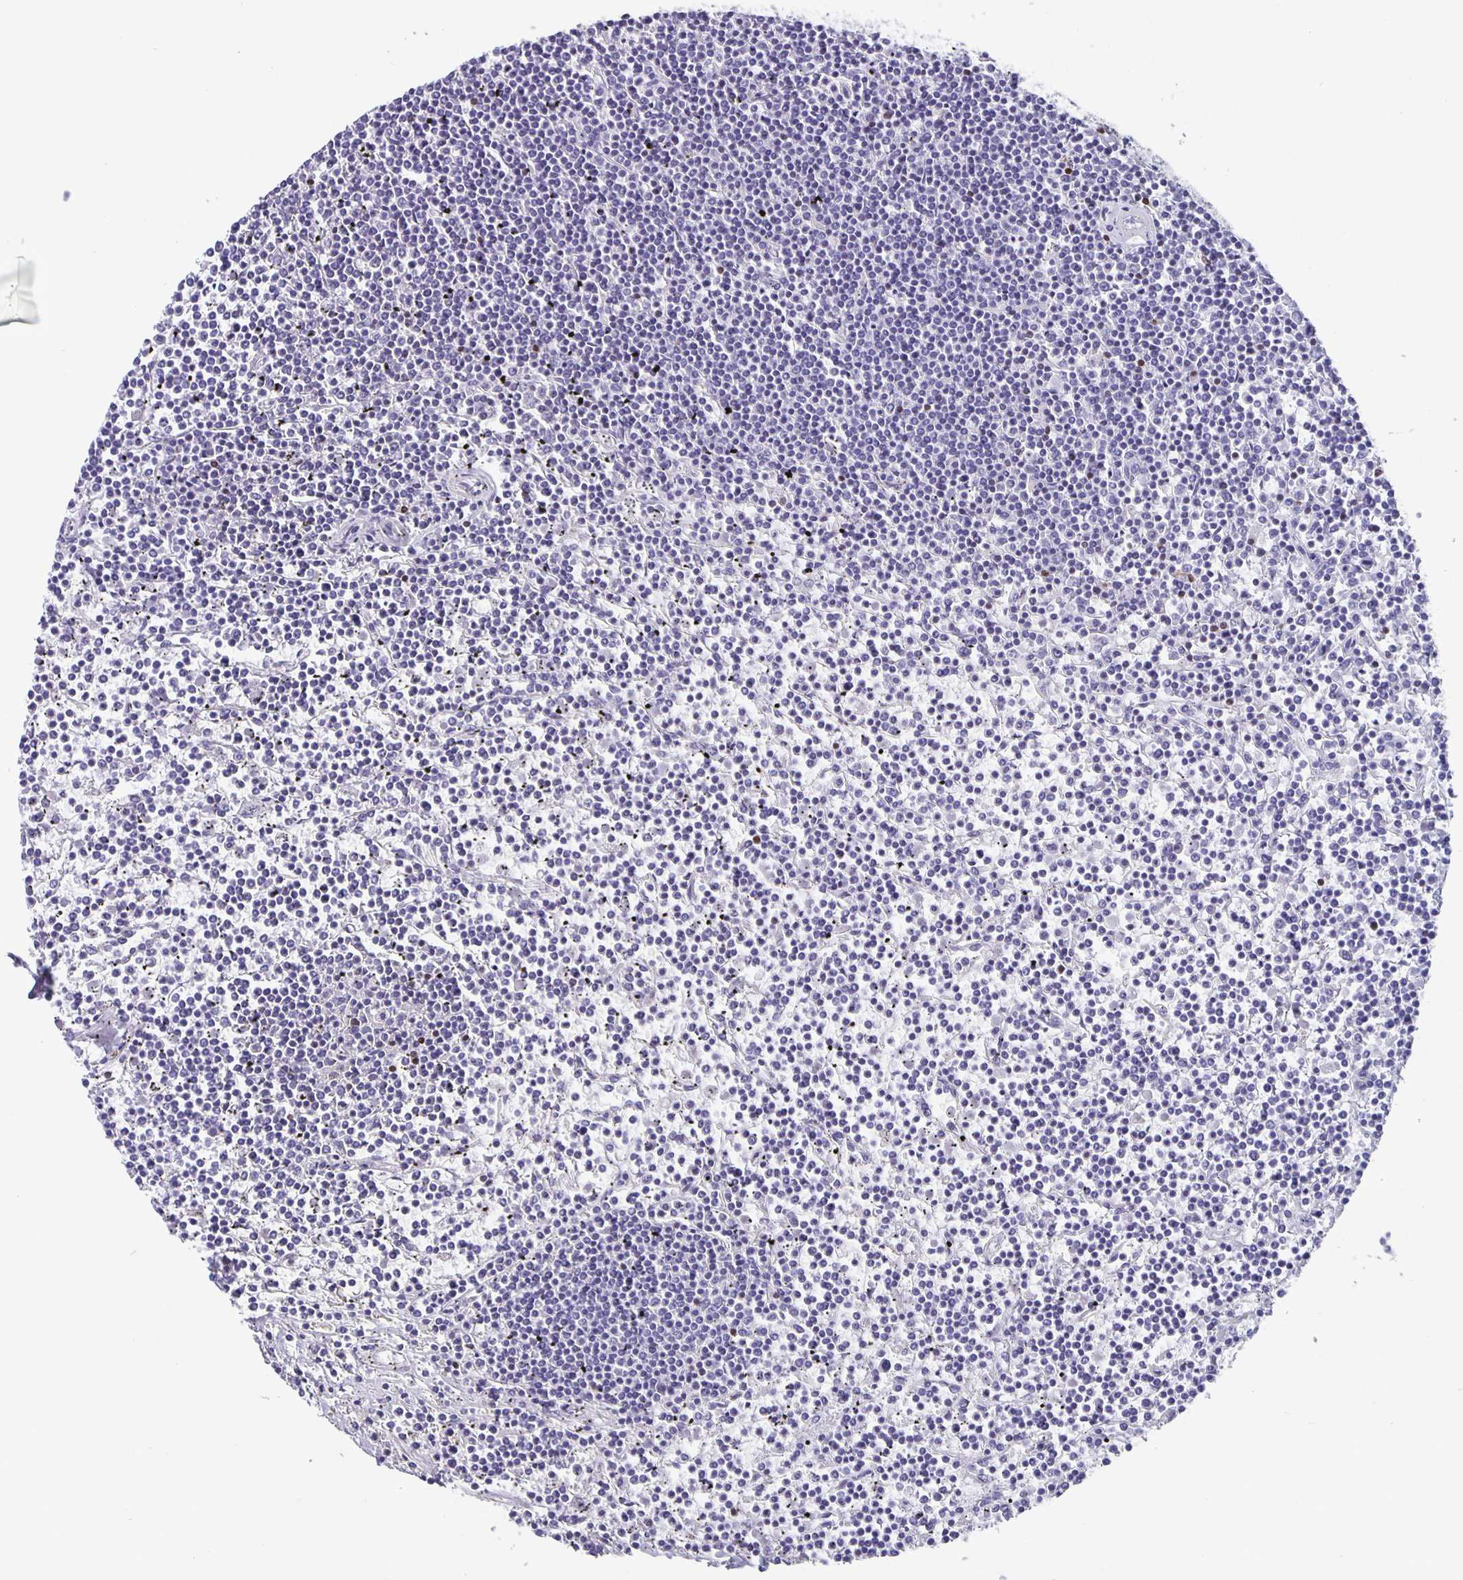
{"staining": {"intensity": "negative", "quantity": "none", "location": "none"}, "tissue": "lymphoma", "cell_type": "Tumor cells", "image_type": "cancer", "snomed": [{"axis": "morphology", "description": "Malignant lymphoma, non-Hodgkin's type, Low grade"}, {"axis": "topography", "description": "Spleen"}], "caption": "IHC histopathology image of human lymphoma stained for a protein (brown), which demonstrates no expression in tumor cells.", "gene": "SATB2", "patient": {"sex": "female", "age": 19}}